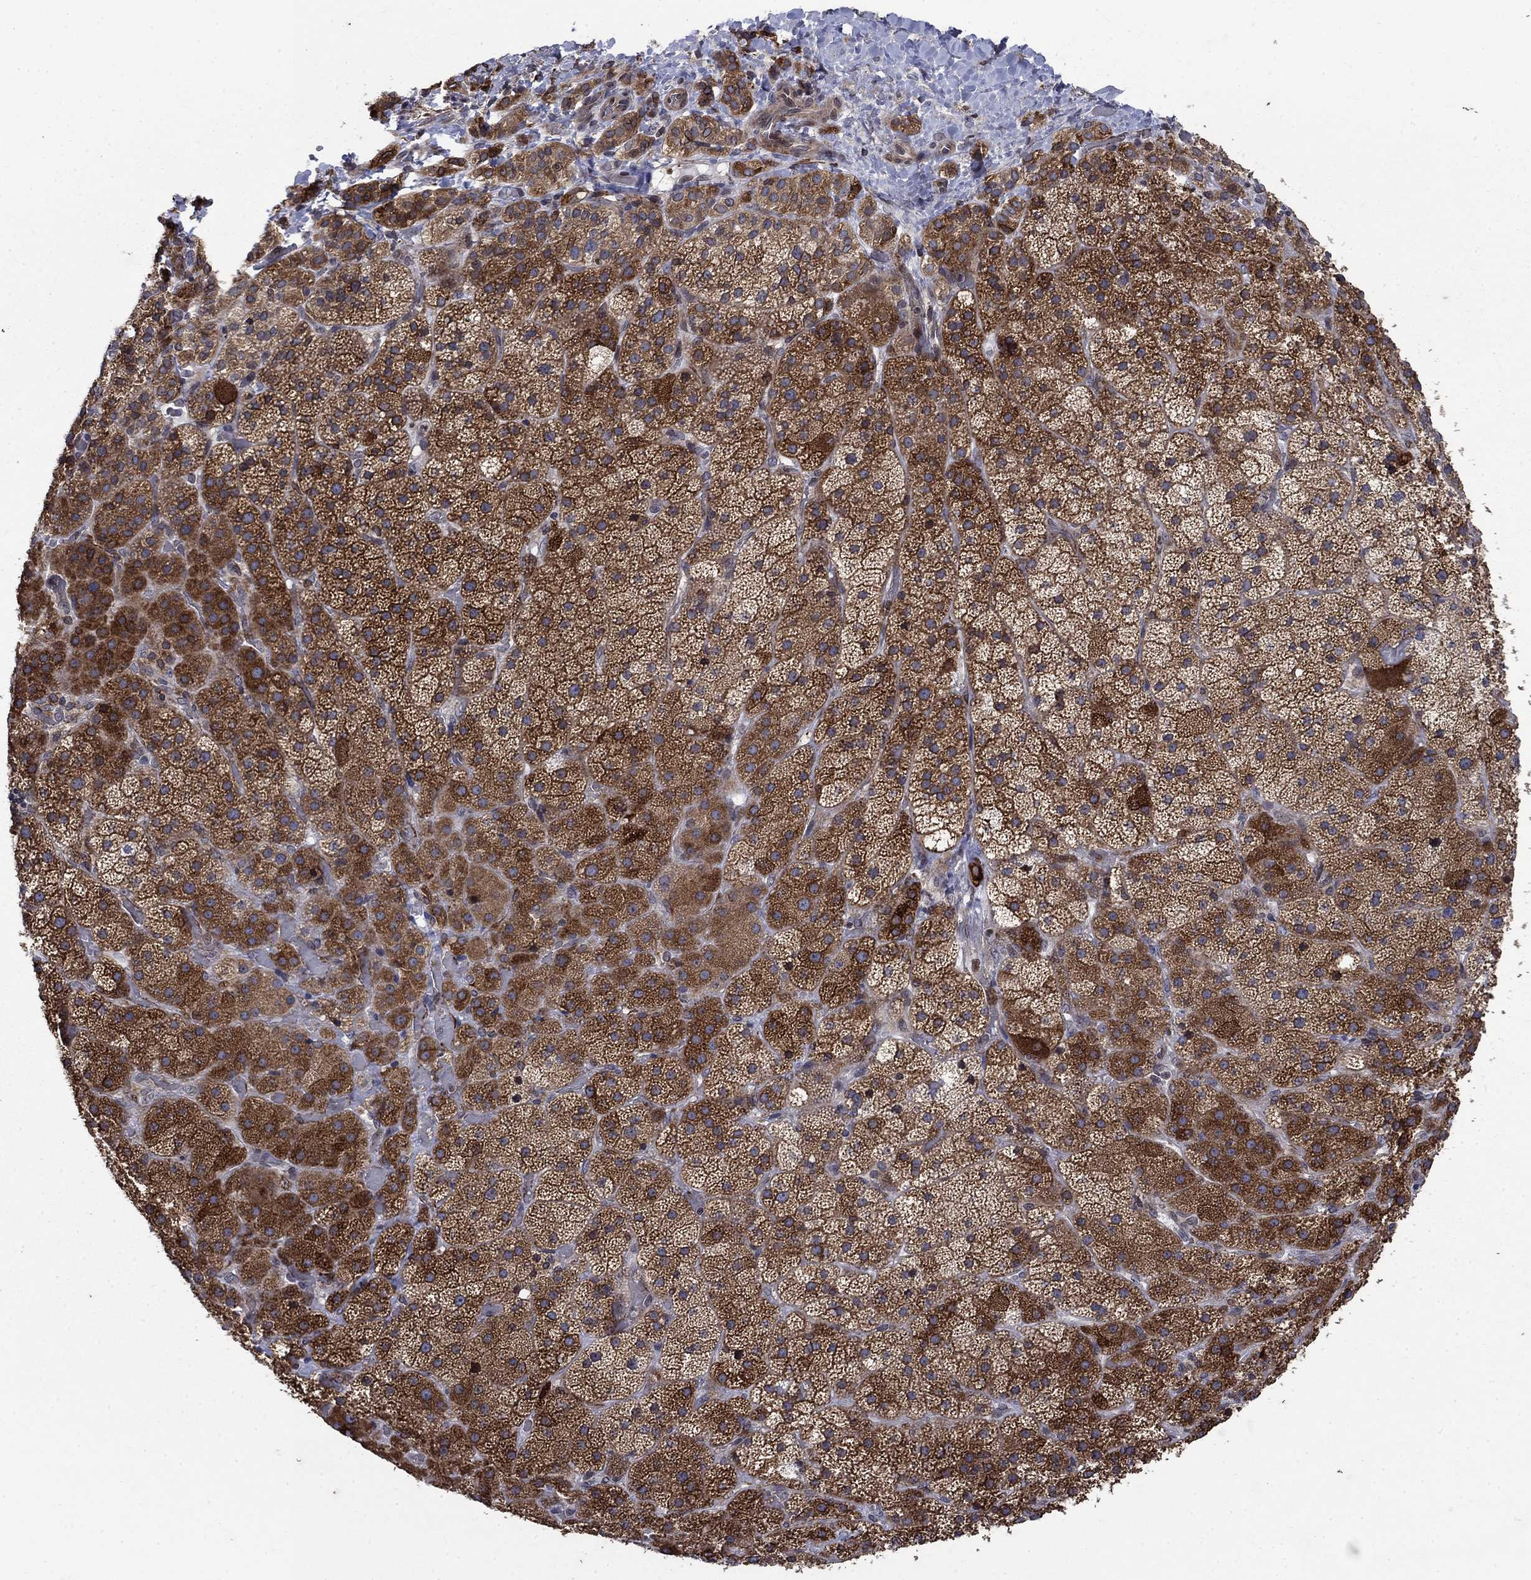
{"staining": {"intensity": "strong", "quantity": ">75%", "location": "cytoplasmic/membranous"}, "tissue": "adrenal gland", "cell_type": "Glandular cells", "image_type": "normal", "snomed": [{"axis": "morphology", "description": "Normal tissue, NOS"}, {"axis": "topography", "description": "Adrenal gland"}], "caption": "A brown stain labels strong cytoplasmic/membranous expression of a protein in glandular cells of unremarkable adrenal gland. The staining is performed using DAB brown chromogen to label protein expression. The nuclei are counter-stained blue using hematoxylin.", "gene": "DHRS7", "patient": {"sex": "male", "age": 57}}